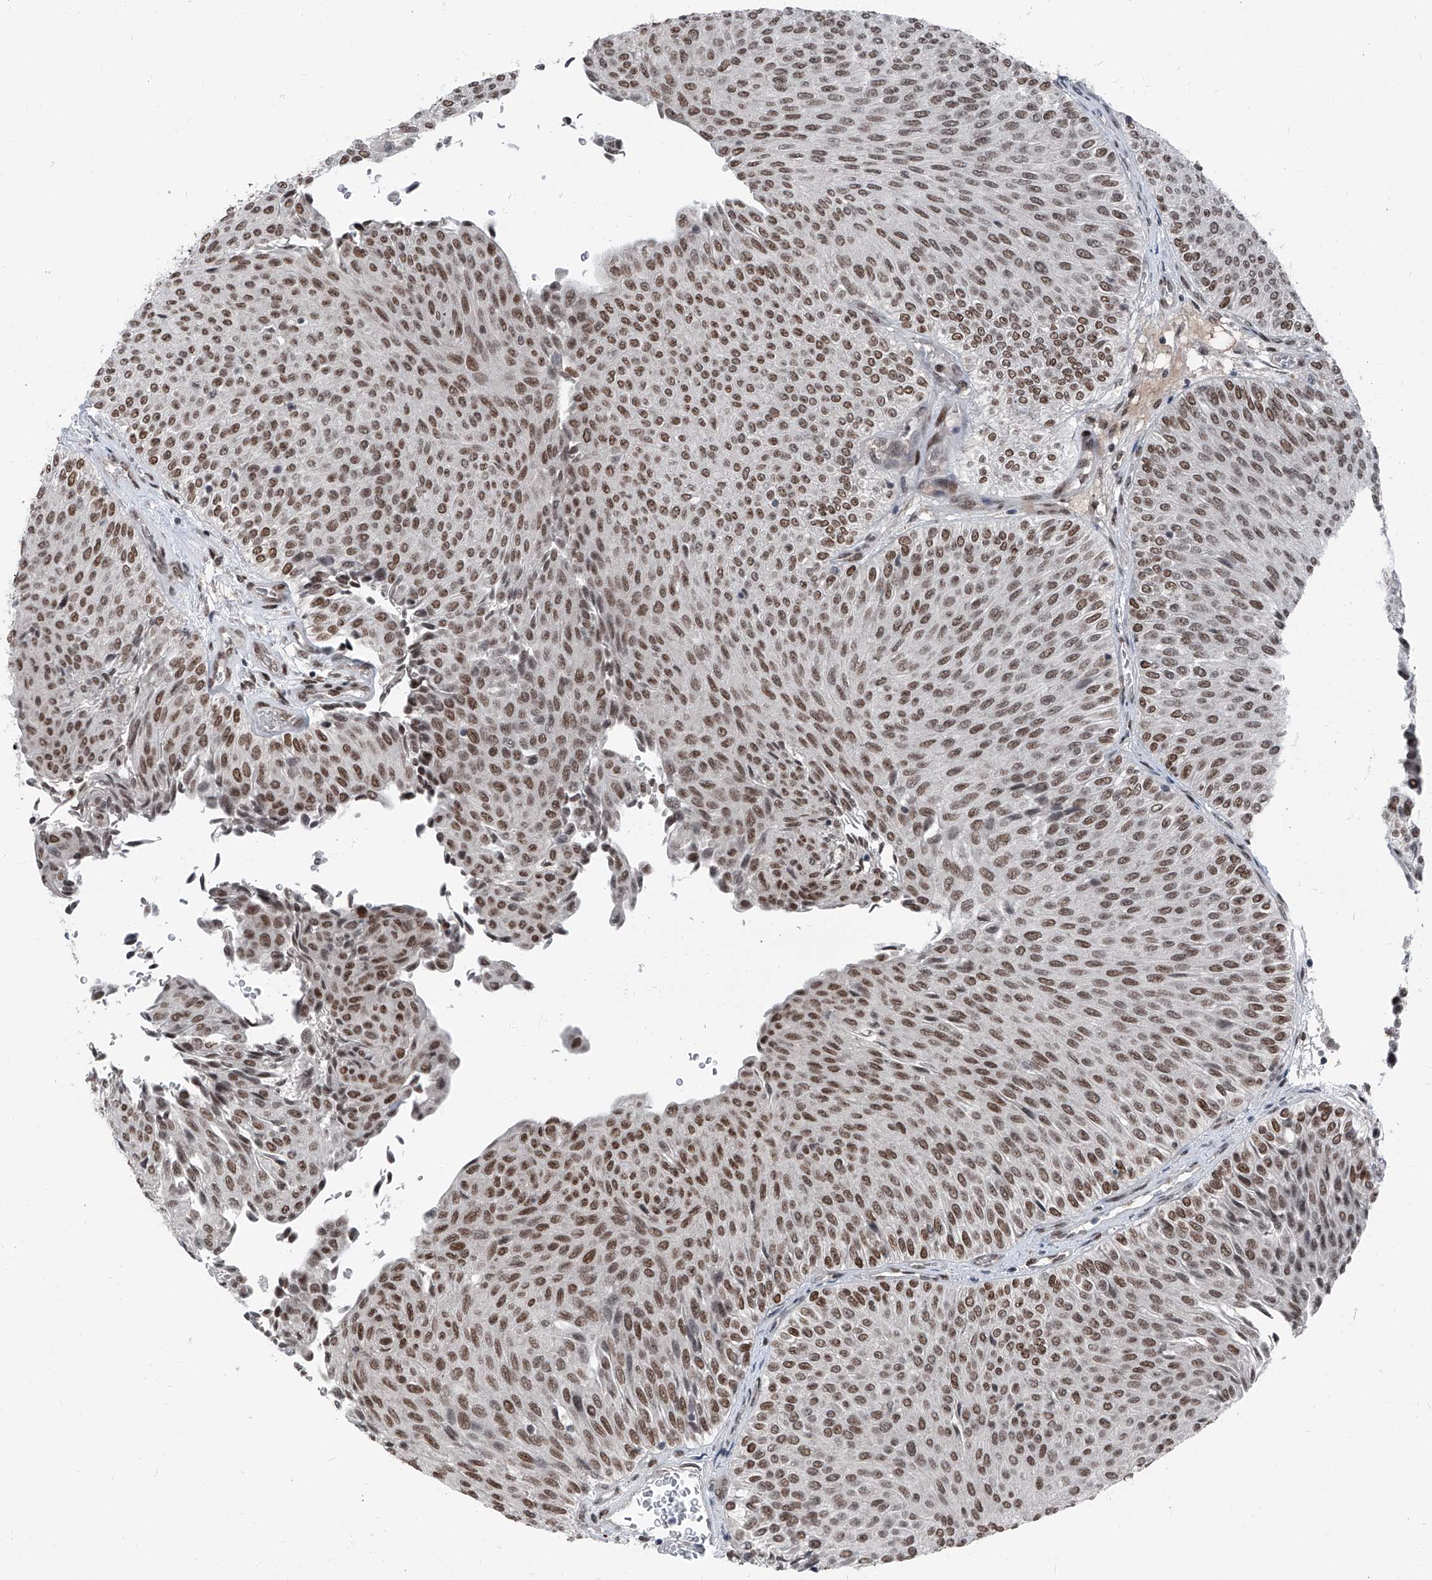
{"staining": {"intensity": "moderate", "quantity": ">75%", "location": "nuclear"}, "tissue": "urothelial cancer", "cell_type": "Tumor cells", "image_type": "cancer", "snomed": [{"axis": "morphology", "description": "Urothelial carcinoma, Low grade"}, {"axis": "topography", "description": "Urinary bladder"}], "caption": "DAB immunohistochemical staining of human urothelial cancer reveals moderate nuclear protein expression in about >75% of tumor cells. (DAB IHC, brown staining for protein, blue staining for nuclei).", "gene": "BMI1", "patient": {"sex": "male", "age": 78}}